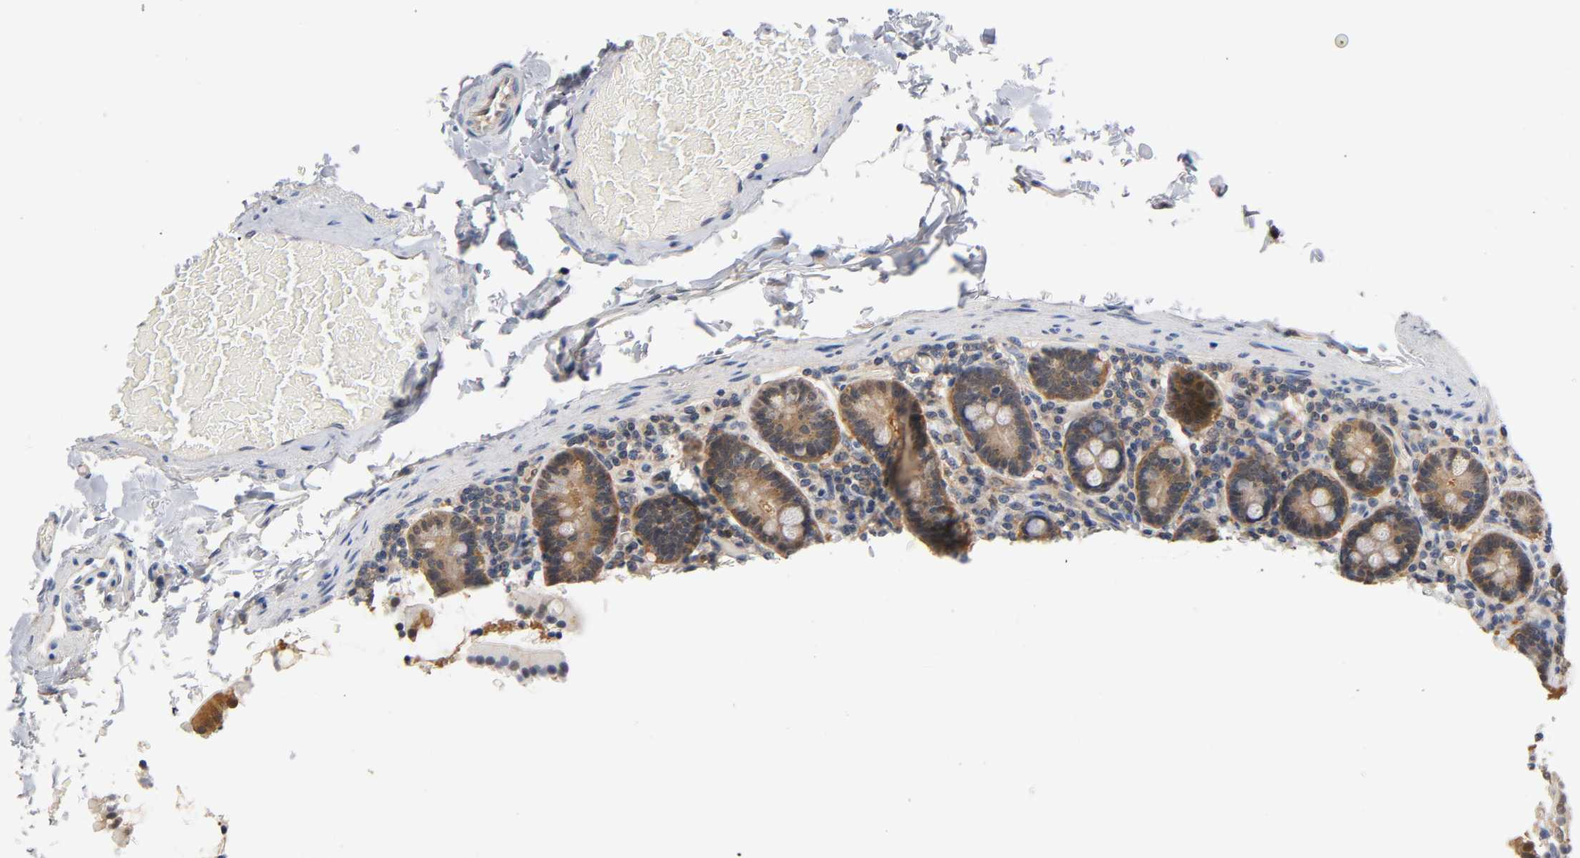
{"staining": {"intensity": "moderate", "quantity": ">75%", "location": "cytoplasmic/membranous,nuclear"}, "tissue": "duodenum", "cell_type": "Glandular cells", "image_type": "normal", "snomed": [{"axis": "morphology", "description": "Normal tissue, NOS"}, {"axis": "topography", "description": "Duodenum"}], "caption": "Glandular cells display moderate cytoplasmic/membranous,nuclear positivity in about >75% of cells in unremarkable duodenum.", "gene": "FYN", "patient": {"sex": "female", "age": 53}}